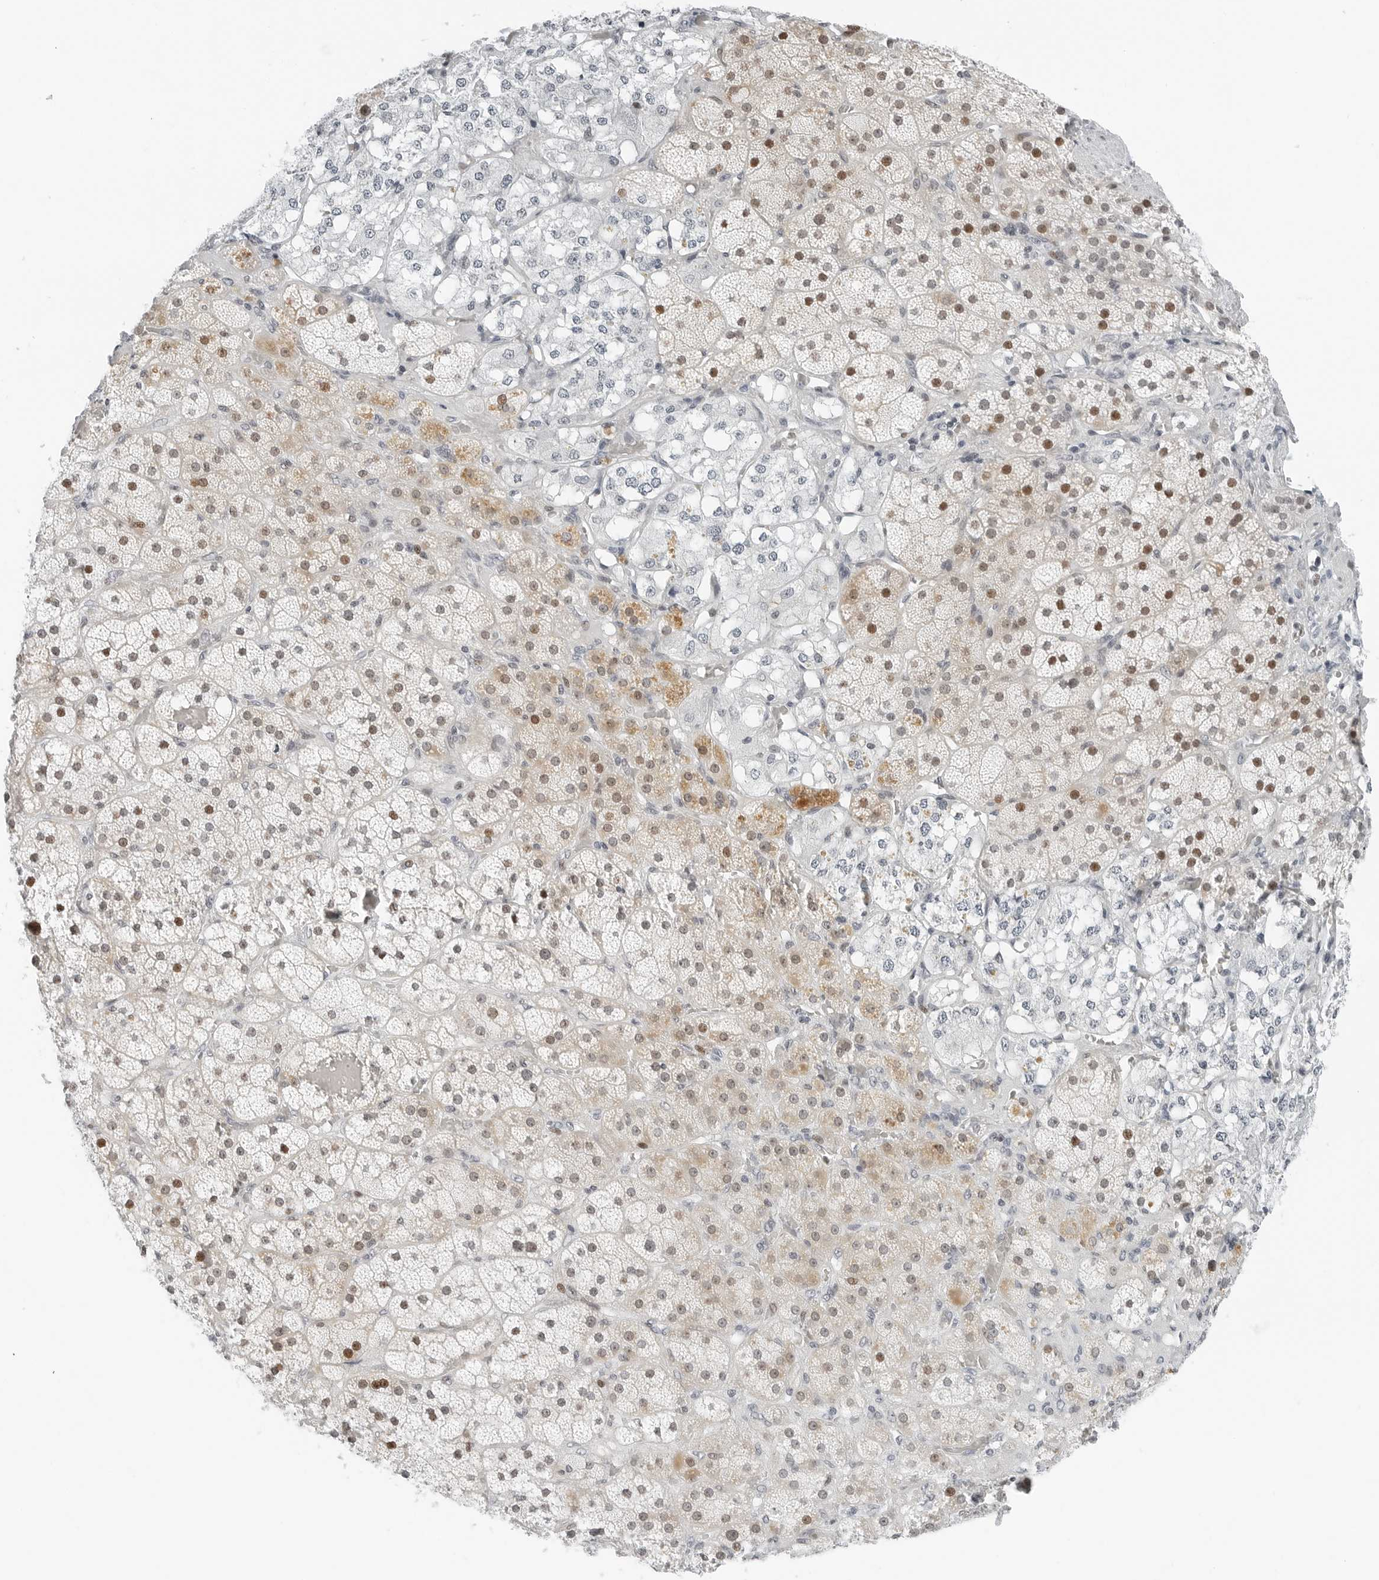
{"staining": {"intensity": "strong", "quantity": "25%-75%", "location": "nuclear"}, "tissue": "adrenal gland", "cell_type": "Glandular cells", "image_type": "normal", "snomed": [{"axis": "morphology", "description": "Normal tissue, NOS"}, {"axis": "topography", "description": "Adrenal gland"}], "caption": "DAB (3,3'-diaminobenzidine) immunohistochemical staining of unremarkable adrenal gland displays strong nuclear protein expression in about 25%-75% of glandular cells.", "gene": "NTMT2", "patient": {"sex": "male", "age": 57}}